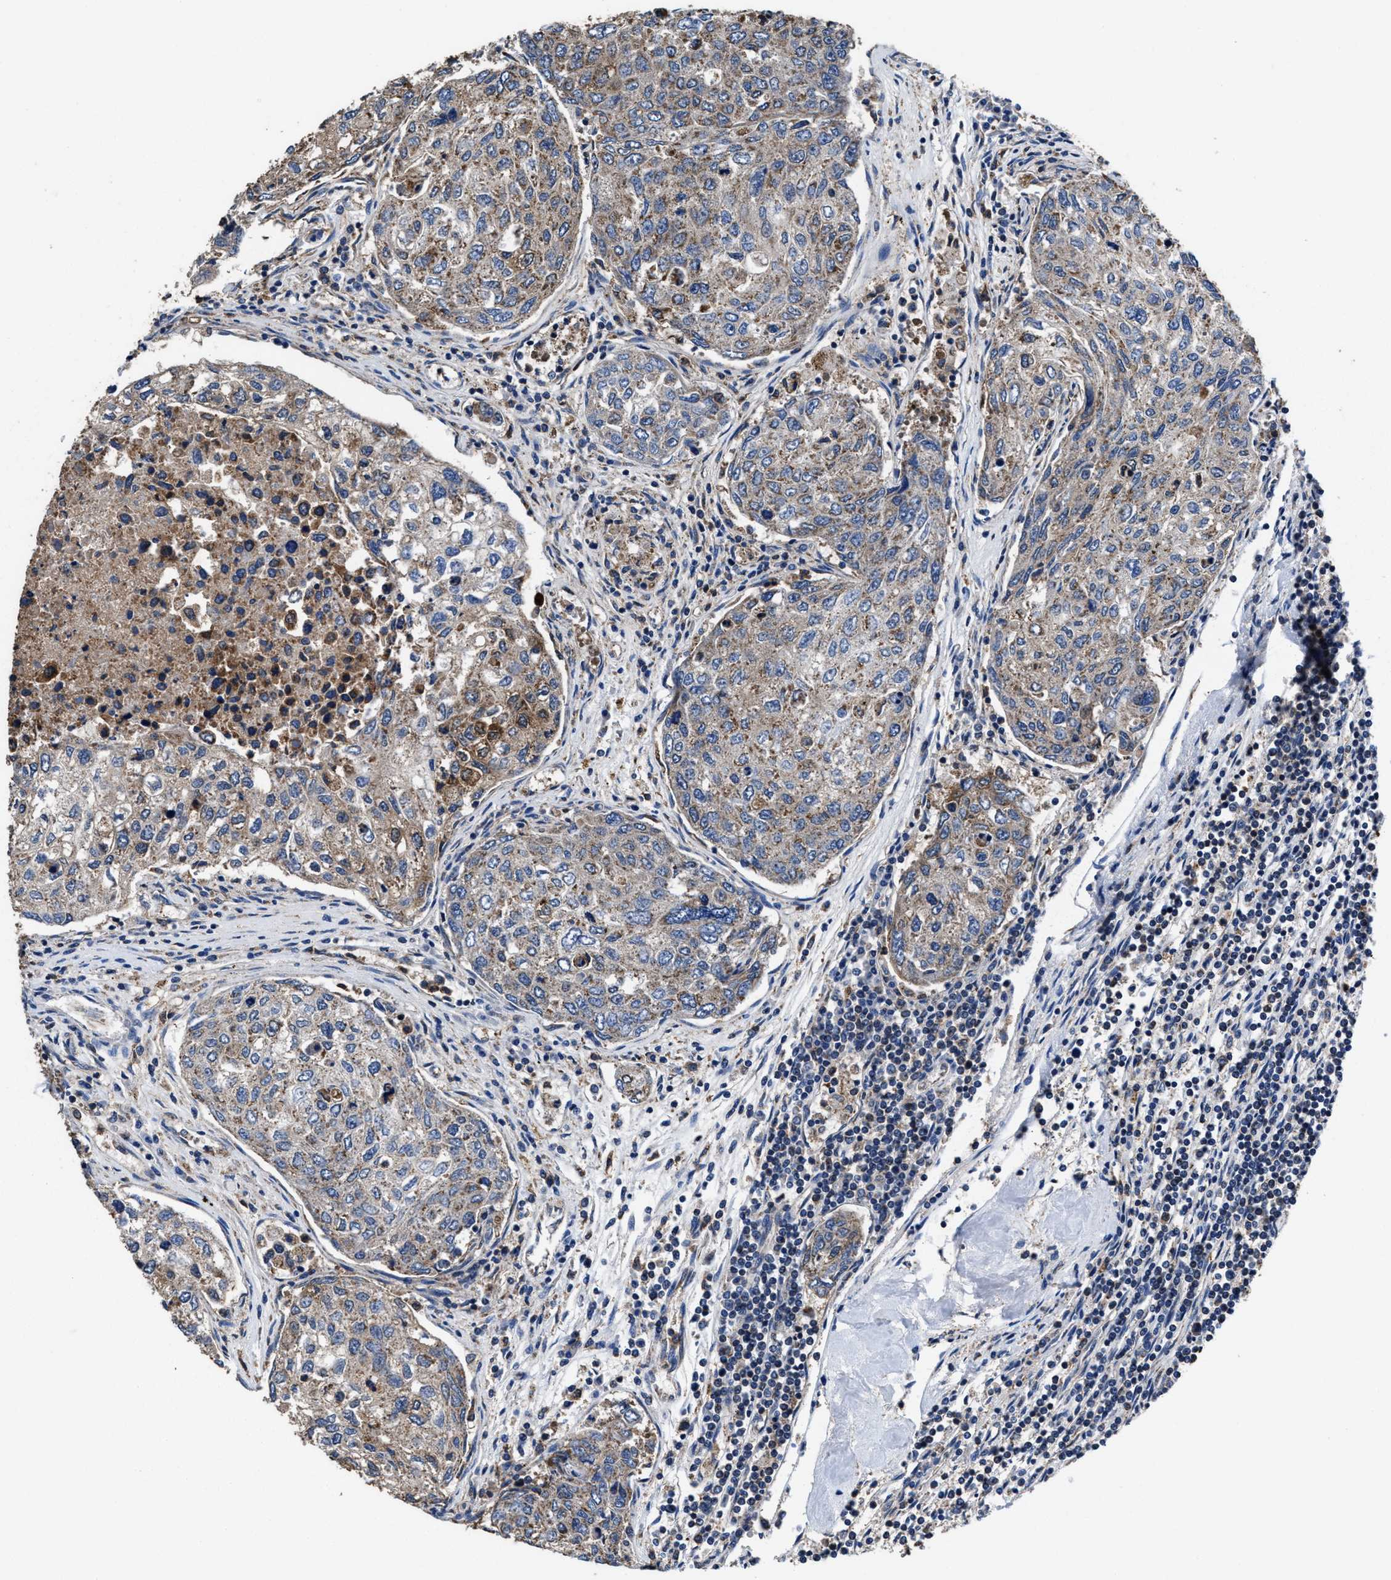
{"staining": {"intensity": "weak", "quantity": ">75%", "location": "cytoplasmic/membranous"}, "tissue": "urothelial cancer", "cell_type": "Tumor cells", "image_type": "cancer", "snomed": [{"axis": "morphology", "description": "Urothelial carcinoma, High grade"}, {"axis": "topography", "description": "Lymph node"}, {"axis": "topography", "description": "Urinary bladder"}], "caption": "The micrograph shows immunohistochemical staining of urothelial cancer. There is weak cytoplasmic/membranous expression is appreciated in approximately >75% of tumor cells.", "gene": "ACLY", "patient": {"sex": "male", "age": 51}}